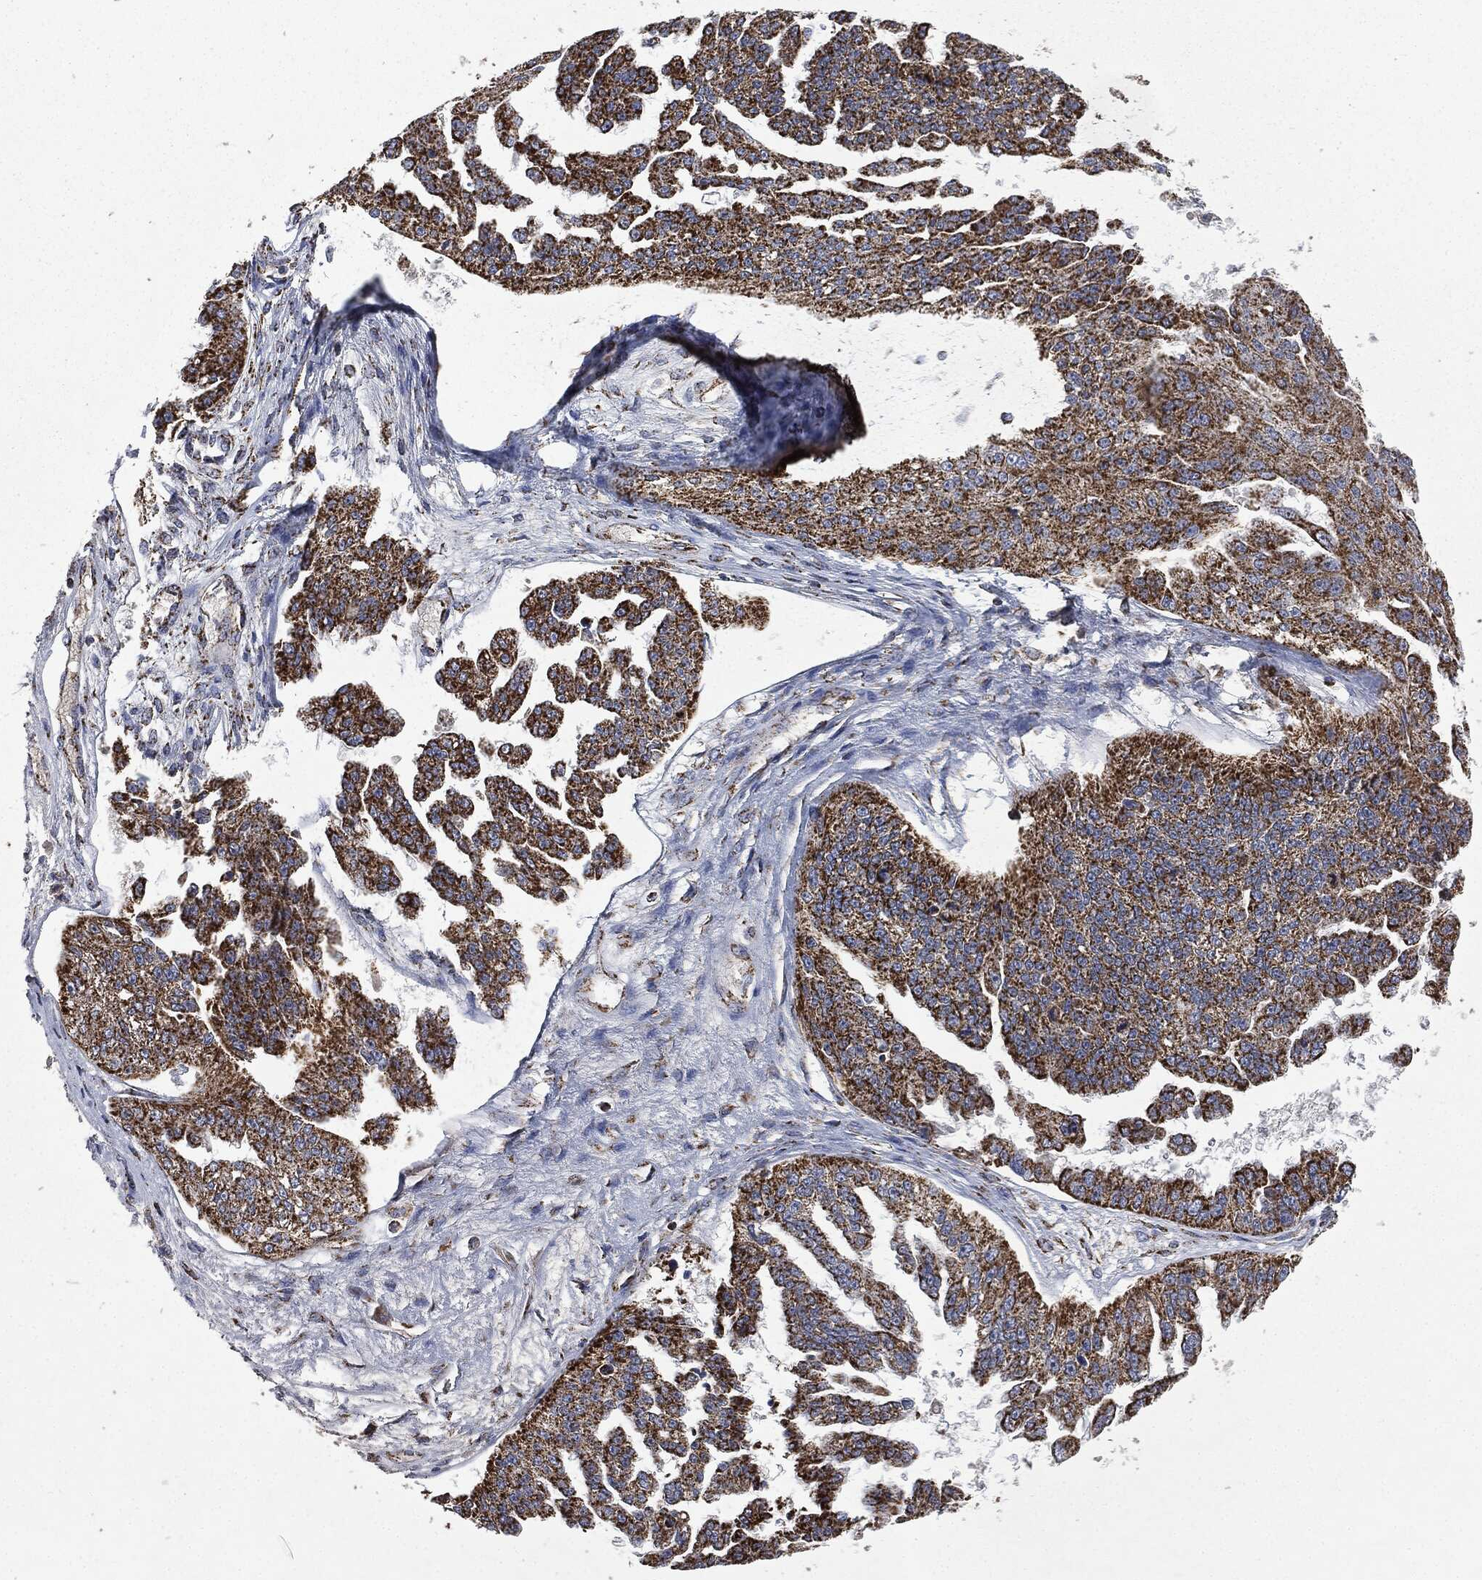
{"staining": {"intensity": "strong", "quantity": ">75%", "location": "cytoplasmic/membranous"}, "tissue": "ovarian cancer", "cell_type": "Tumor cells", "image_type": "cancer", "snomed": [{"axis": "morphology", "description": "Cystadenocarcinoma, serous, NOS"}, {"axis": "topography", "description": "Ovary"}], "caption": "The histopathology image displays staining of ovarian serous cystadenocarcinoma, revealing strong cytoplasmic/membranous protein positivity (brown color) within tumor cells. Nuclei are stained in blue.", "gene": "RYK", "patient": {"sex": "female", "age": 58}}